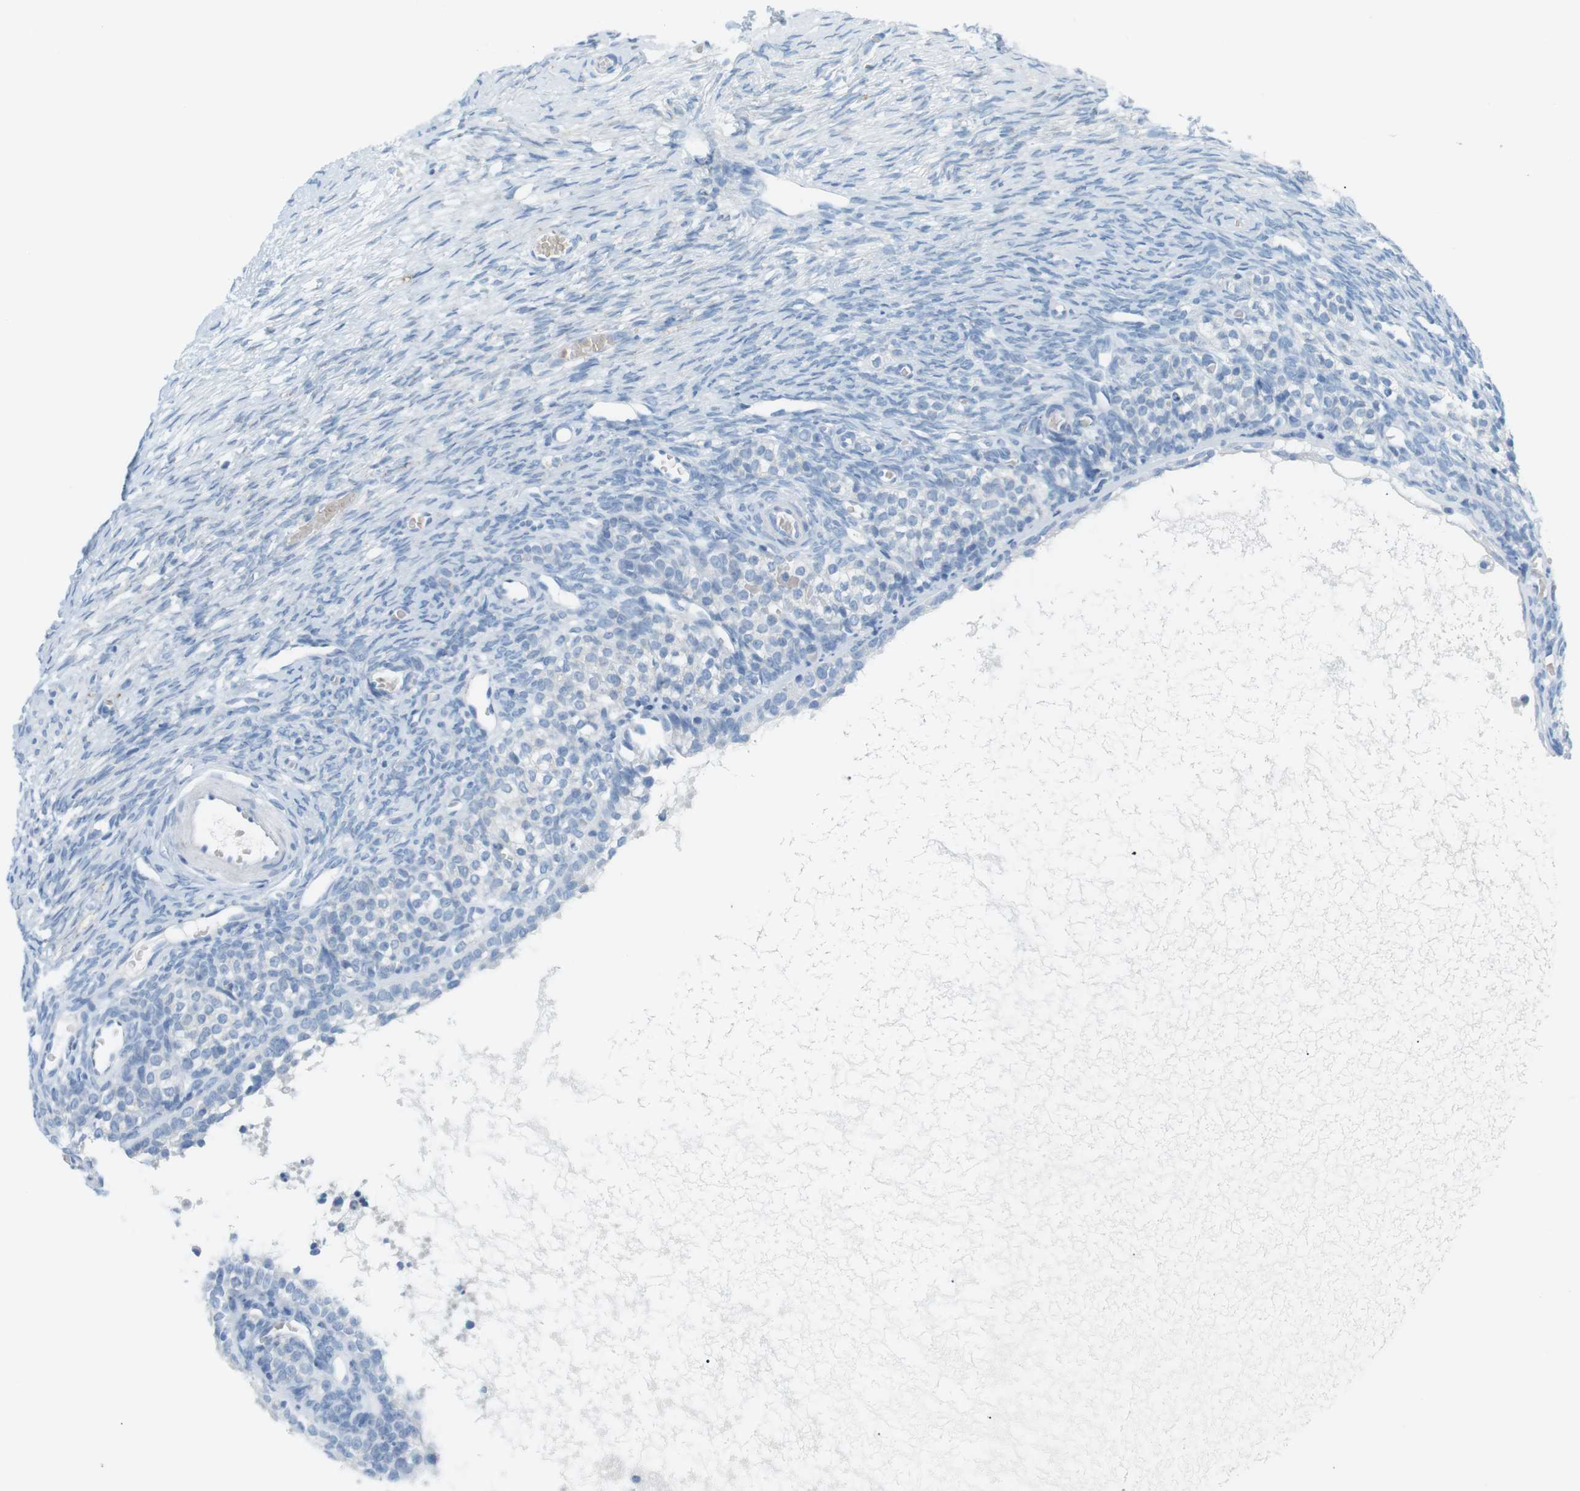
{"staining": {"intensity": "negative", "quantity": "none", "location": "none"}, "tissue": "ovary", "cell_type": "Ovarian stroma cells", "image_type": "normal", "snomed": [{"axis": "morphology", "description": "Normal tissue, NOS"}, {"axis": "topography", "description": "Ovary"}], "caption": "Protein analysis of normal ovary shows no significant staining in ovarian stroma cells. The staining was performed using DAB to visualize the protein expression in brown, while the nuclei were stained in blue with hematoxylin (Magnification: 20x).", "gene": "VAMP1", "patient": {"sex": "female", "age": 27}}